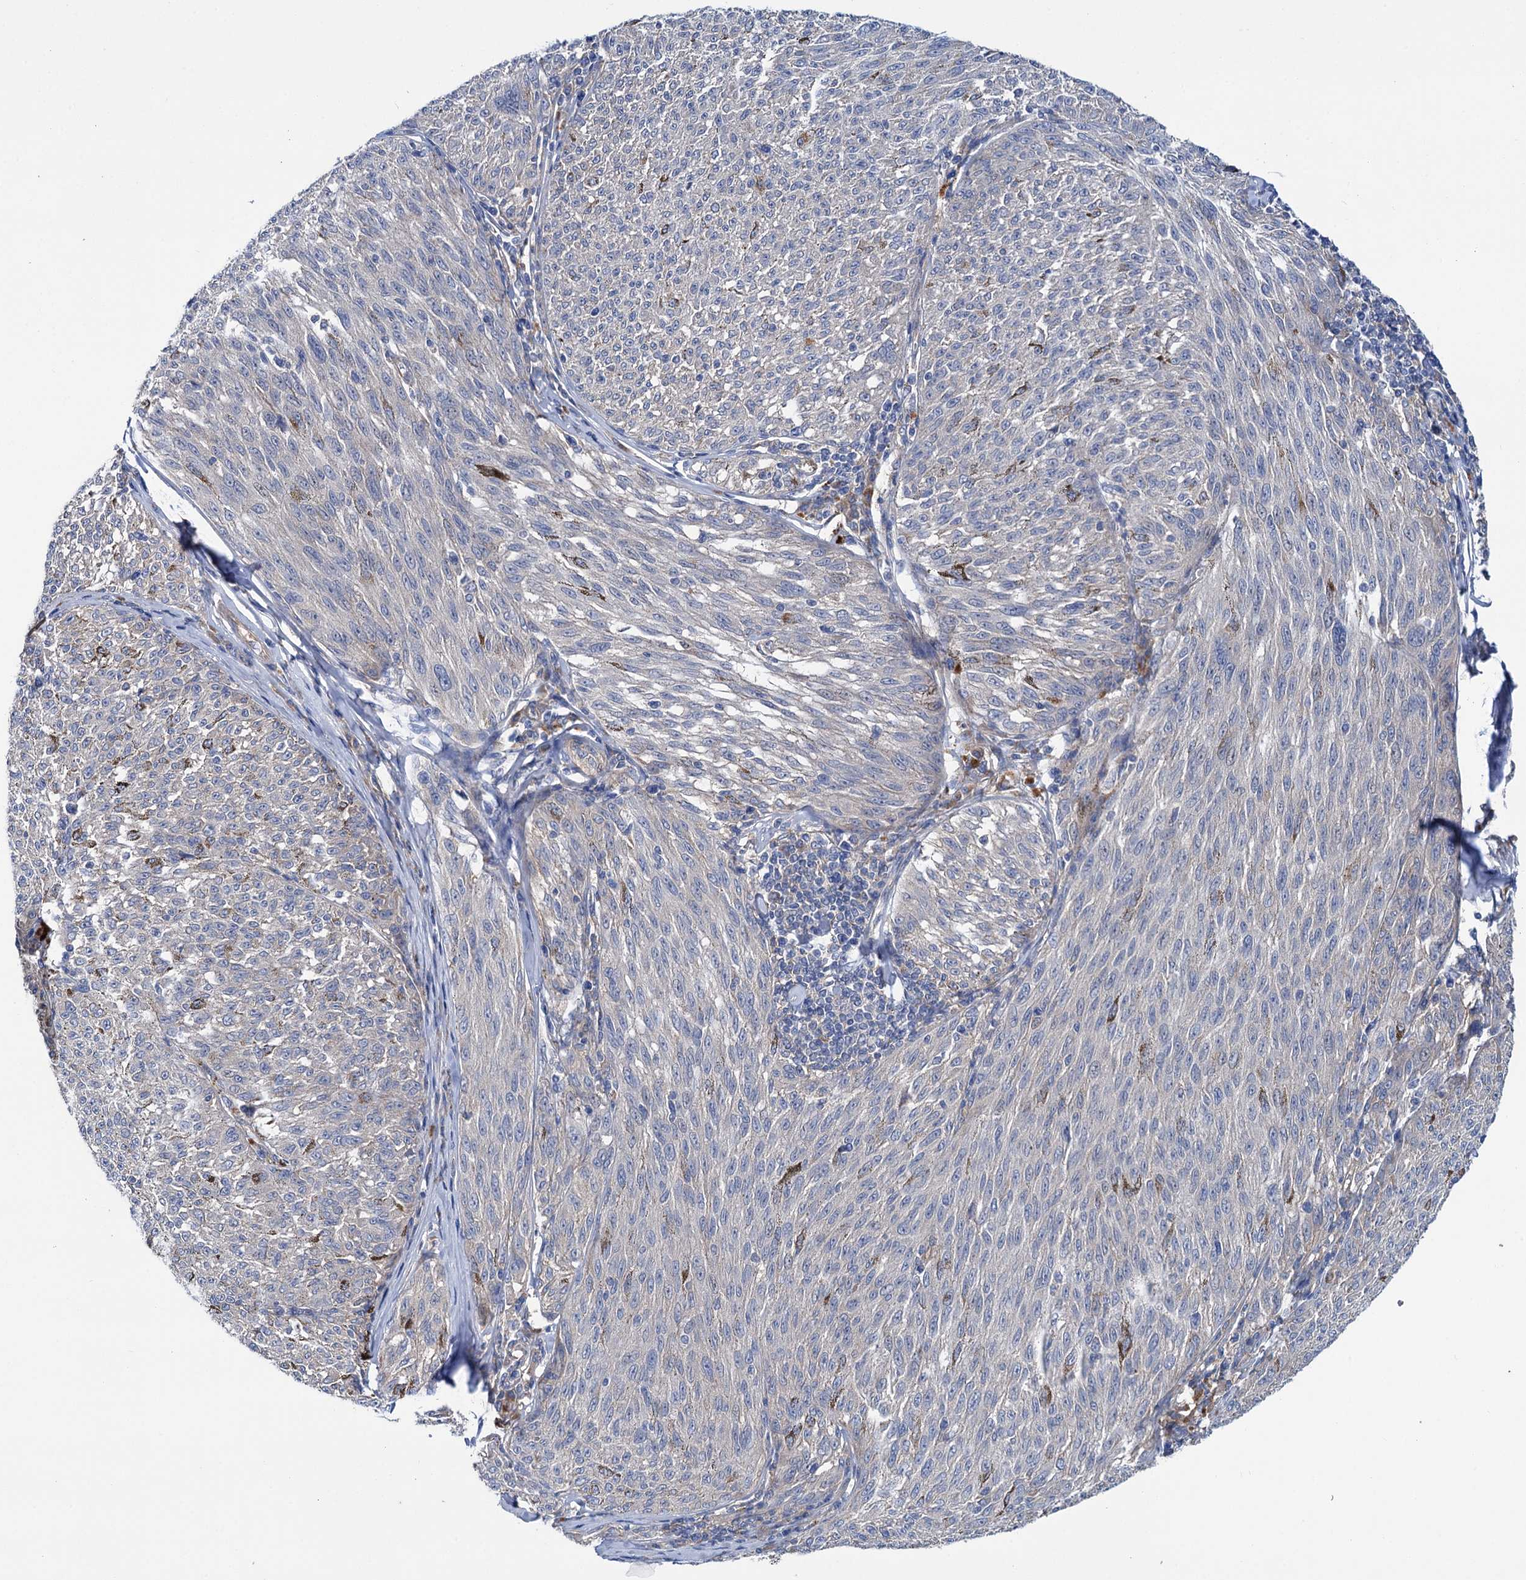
{"staining": {"intensity": "negative", "quantity": "none", "location": "none"}, "tissue": "melanoma", "cell_type": "Tumor cells", "image_type": "cancer", "snomed": [{"axis": "morphology", "description": "Malignant melanoma, NOS"}, {"axis": "topography", "description": "Skin"}], "caption": "The photomicrograph reveals no staining of tumor cells in melanoma. (DAB (3,3'-diaminobenzidine) immunohistochemistry with hematoxylin counter stain).", "gene": "TRIM55", "patient": {"sex": "female", "age": 72}}